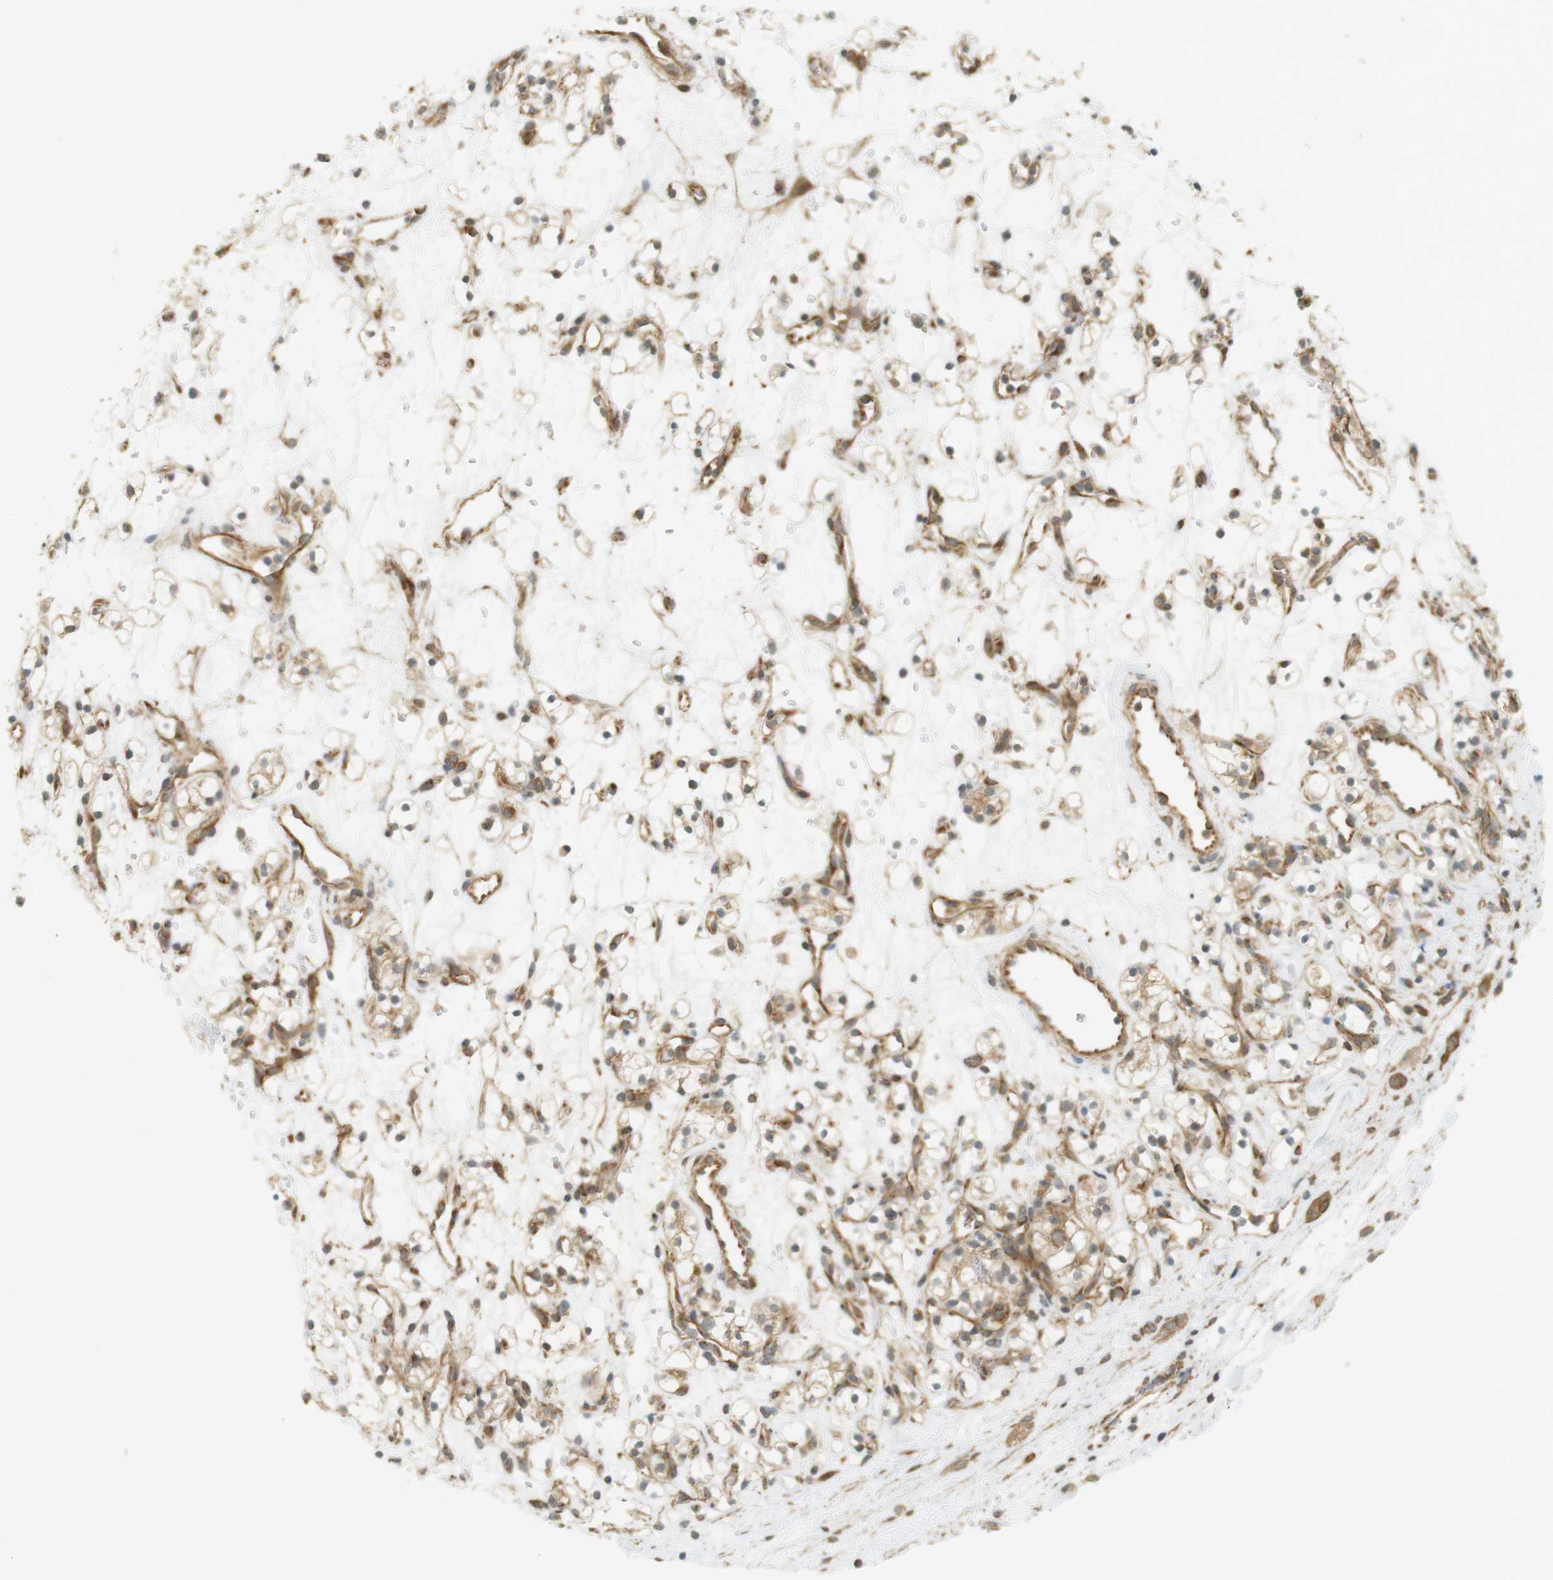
{"staining": {"intensity": "weak", "quantity": "<25%", "location": "cytoplasmic/membranous"}, "tissue": "renal cancer", "cell_type": "Tumor cells", "image_type": "cancer", "snomed": [{"axis": "morphology", "description": "Adenocarcinoma, NOS"}, {"axis": "topography", "description": "Kidney"}], "caption": "High power microscopy photomicrograph of an immunohistochemistry (IHC) micrograph of adenocarcinoma (renal), revealing no significant staining in tumor cells.", "gene": "PA2G4", "patient": {"sex": "female", "age": 60}}